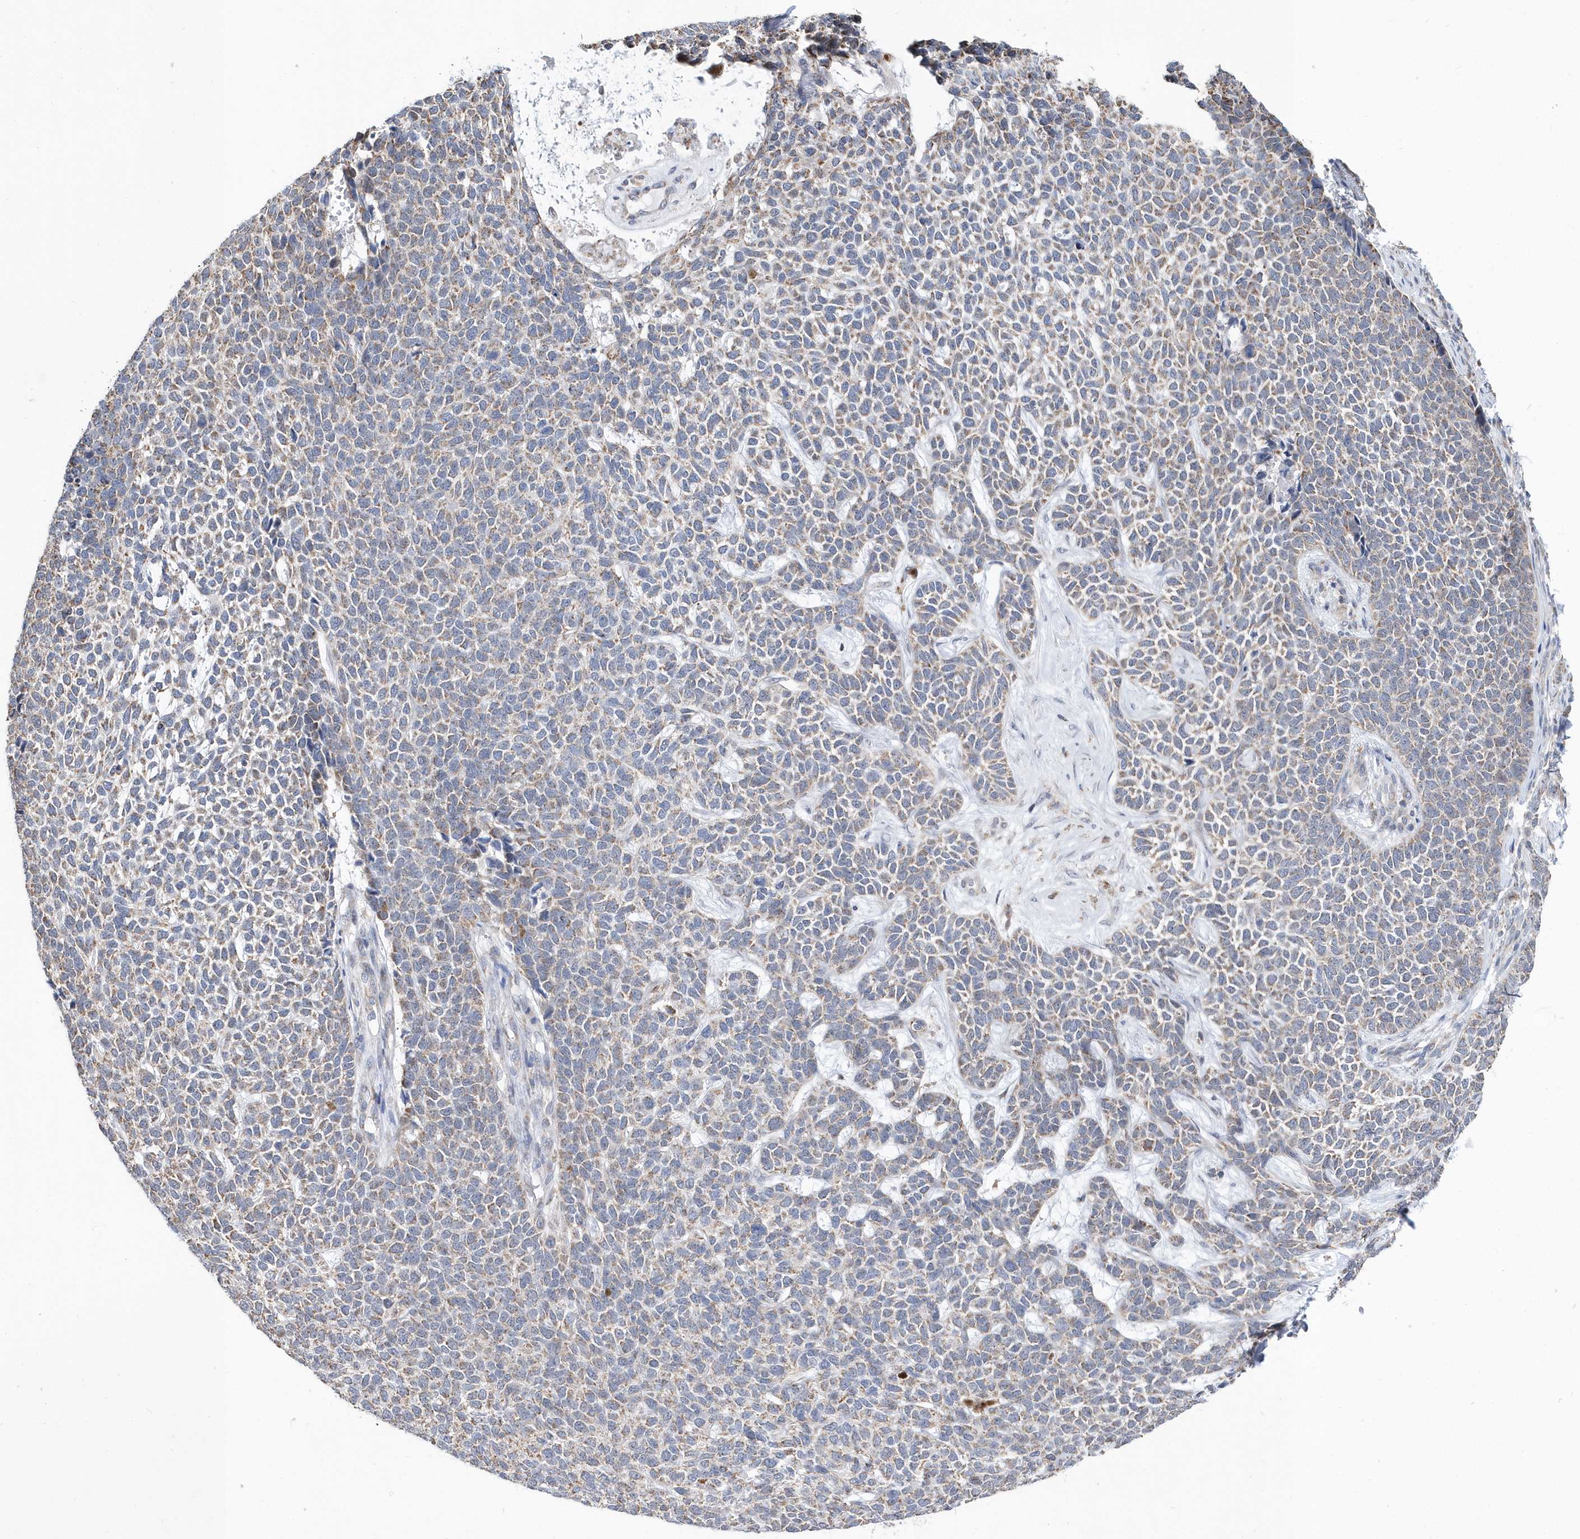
{"staining": {"intensity": "weak", "quantity": "25%-75%", "location": "cytoplasmic/membranous"}, "tissue": "skin cancer", "cell_type": "Tumor cells", "image_type": "cancer", "snomed": [{"axis": "morphology", "description": "Basal cell carcinoma"}, {"axis": "topography", "description": "Skin"}], "caption": "Immunohistochemical staining of skin basal cell carcinoma displays low levels of weak cytoplasmic/membranous protein positivity in approximately 25%-75% of tumor cells. The staining was performed using DAB (3,3'-diaminobenzidine) to visualize the protein expression in brown, while the nuclei were stained in blue with hematoxylin (Magnification: 20x).", "gene": "SPATA5", "patient": {"sex": "female", "age": 84}}